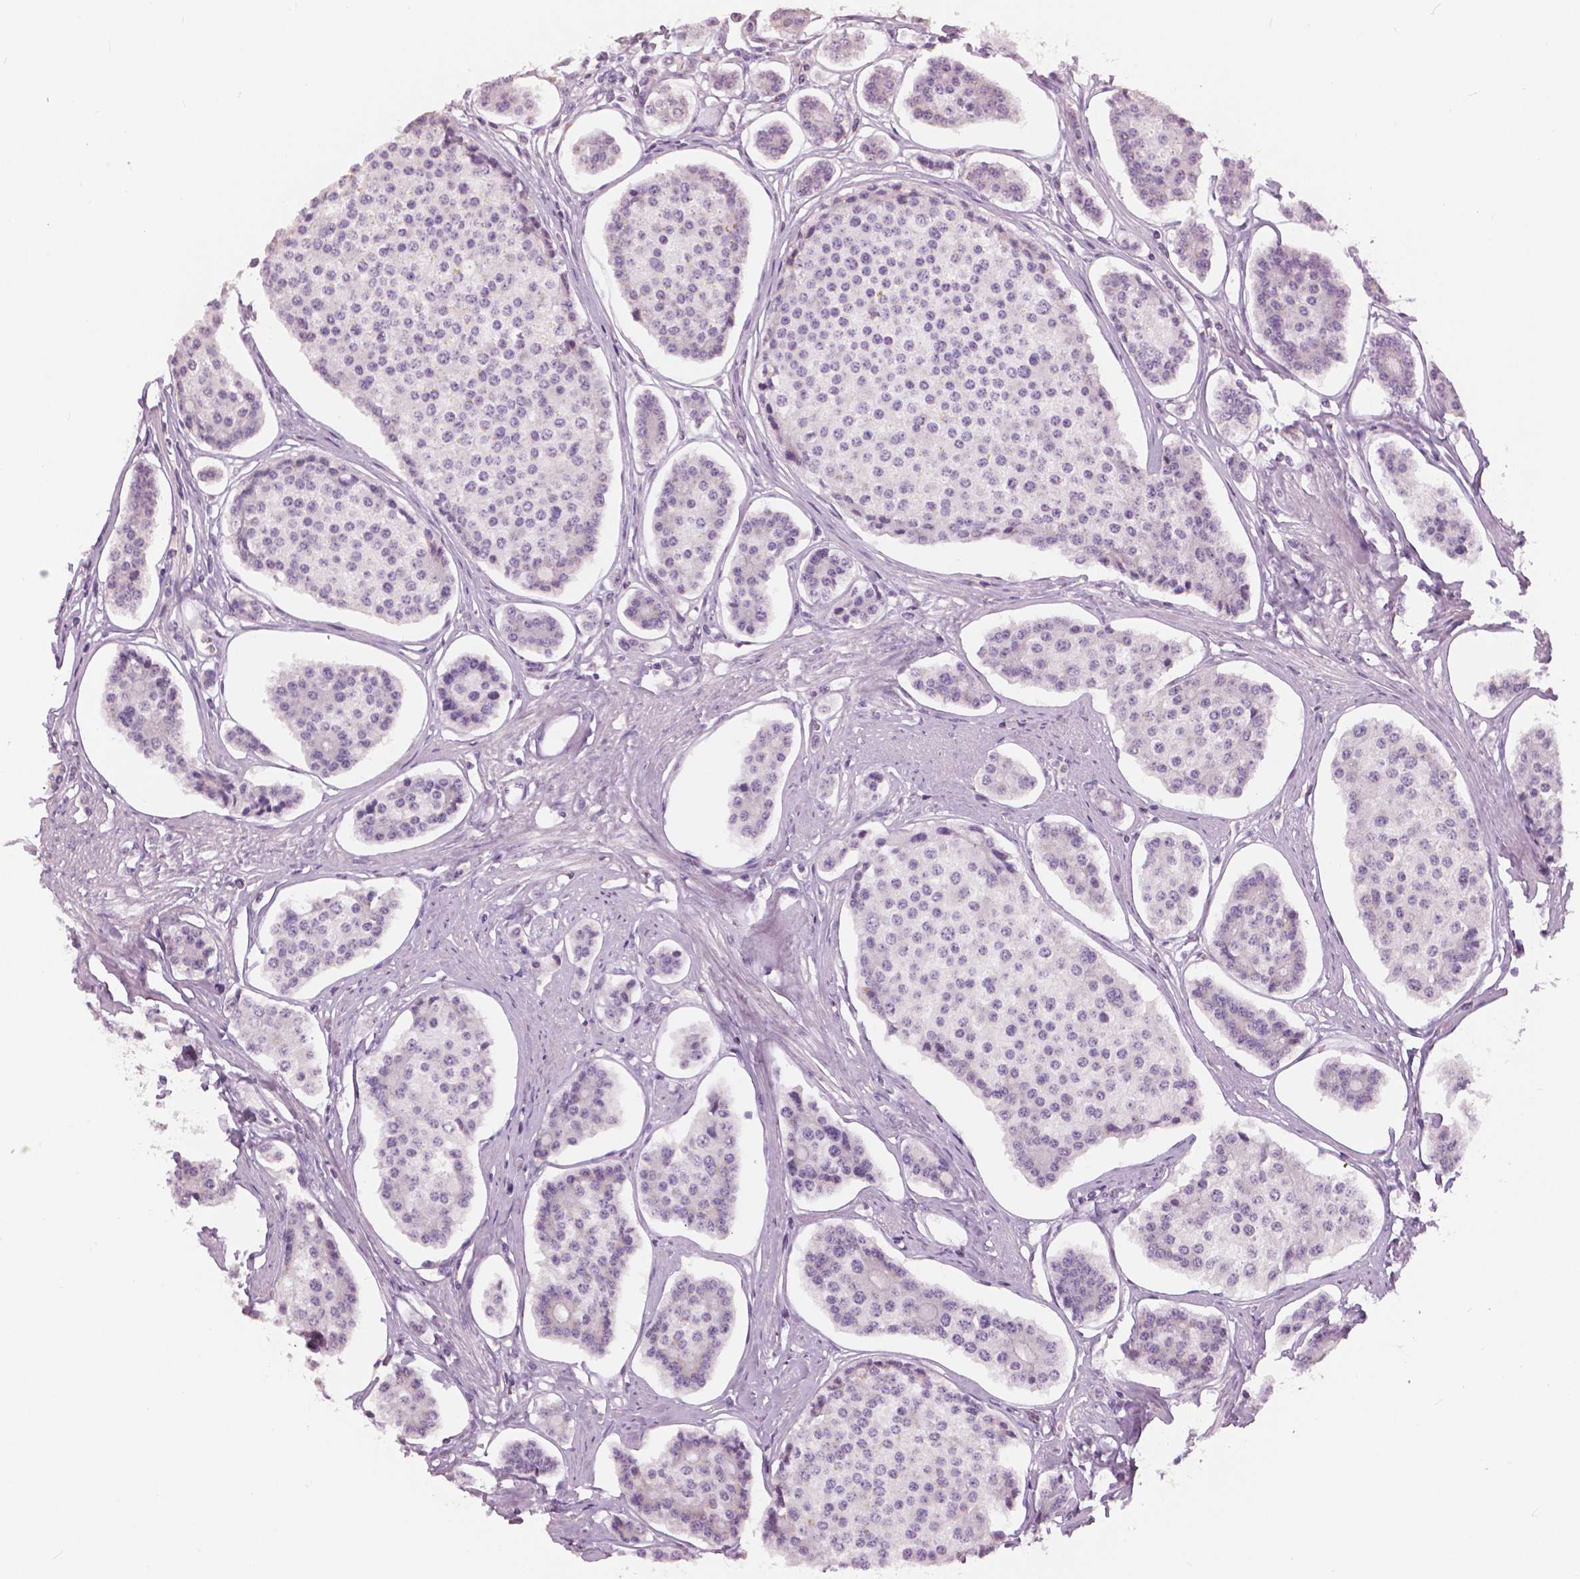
{"staining": {"intensity": "negative", "quantity": "none", "location": "none"}, "tissue": "carcinoid", "cell_type": "Tumor cells", "image_type": "cancer", "snomed": [{"axis": "morphology", "description": "Carcinoid, malignant, NOS"}, {"axis": "topography", "description": "Small intestine"}], "caption": "IHC image of carcinoid stained for a protein (brown), which shows no positivity in tumor cells. The staining was performed using DAB (3,3'-diaminobenzidine) to visualize the protein expression in brown, while the nuclei were stained in blue with hematoxylin (Magnification: 20x).", "gene": "SLC24A1", "patient": {"sex": "female", "age": 65}}